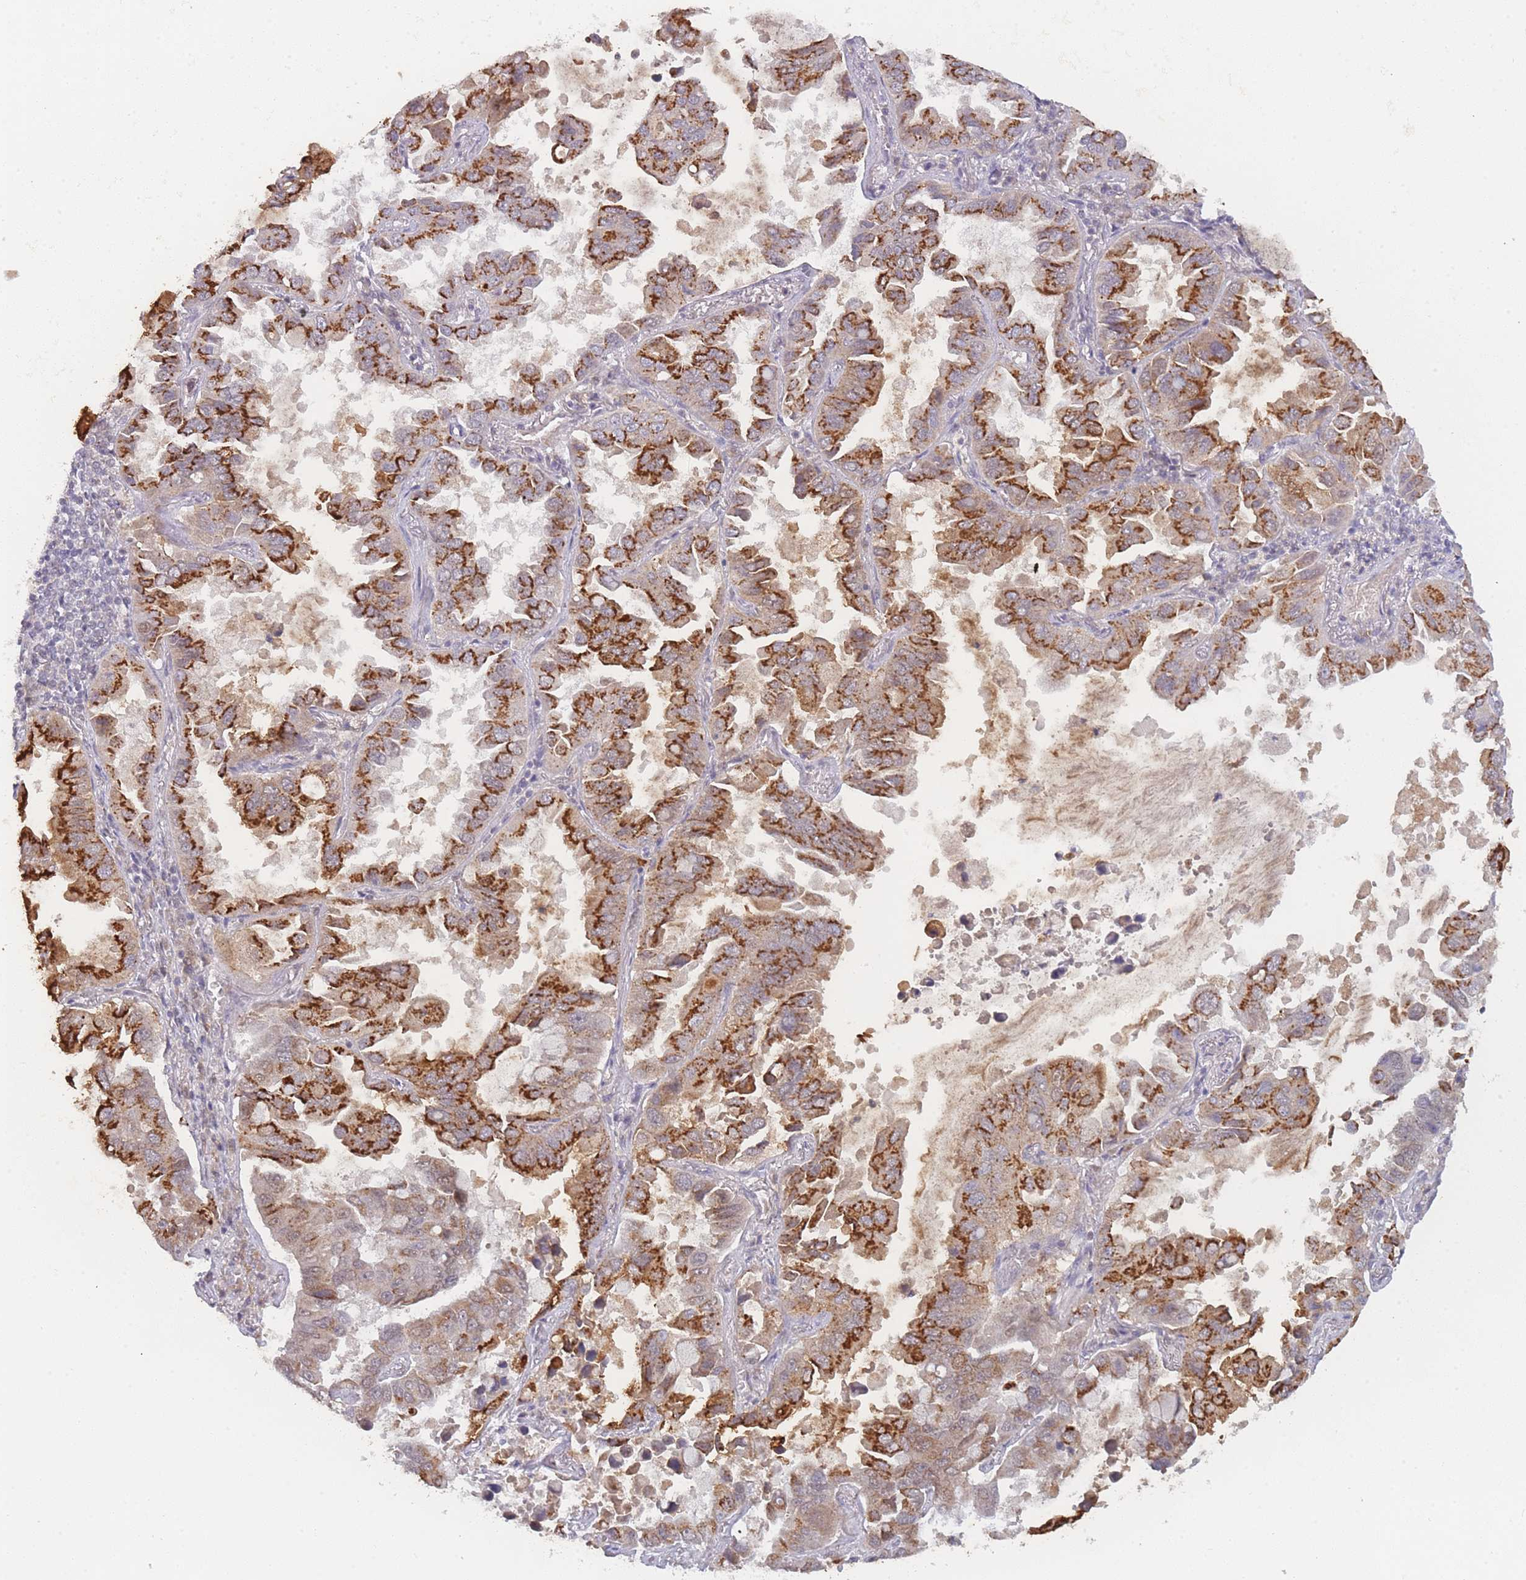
{"staining": {"intensity": "strong", "quantity": "25%-75%", "location": "cytoplasmic/membranous"}, "tissue": "lung cancer", "cell_type": "Tumor cells", "image_type": "cancer", "snomed": [{"axis": "morphology", "description": "Adenocarcinoma, NOS"}, {"axis": "topography", "description": "Lung"}], "caption": "Human lung cancer stained with a protein marker displays strong staining in tumor cells.", "gene": "MRI1", "patient": {"sex": "male", "age": 64}}